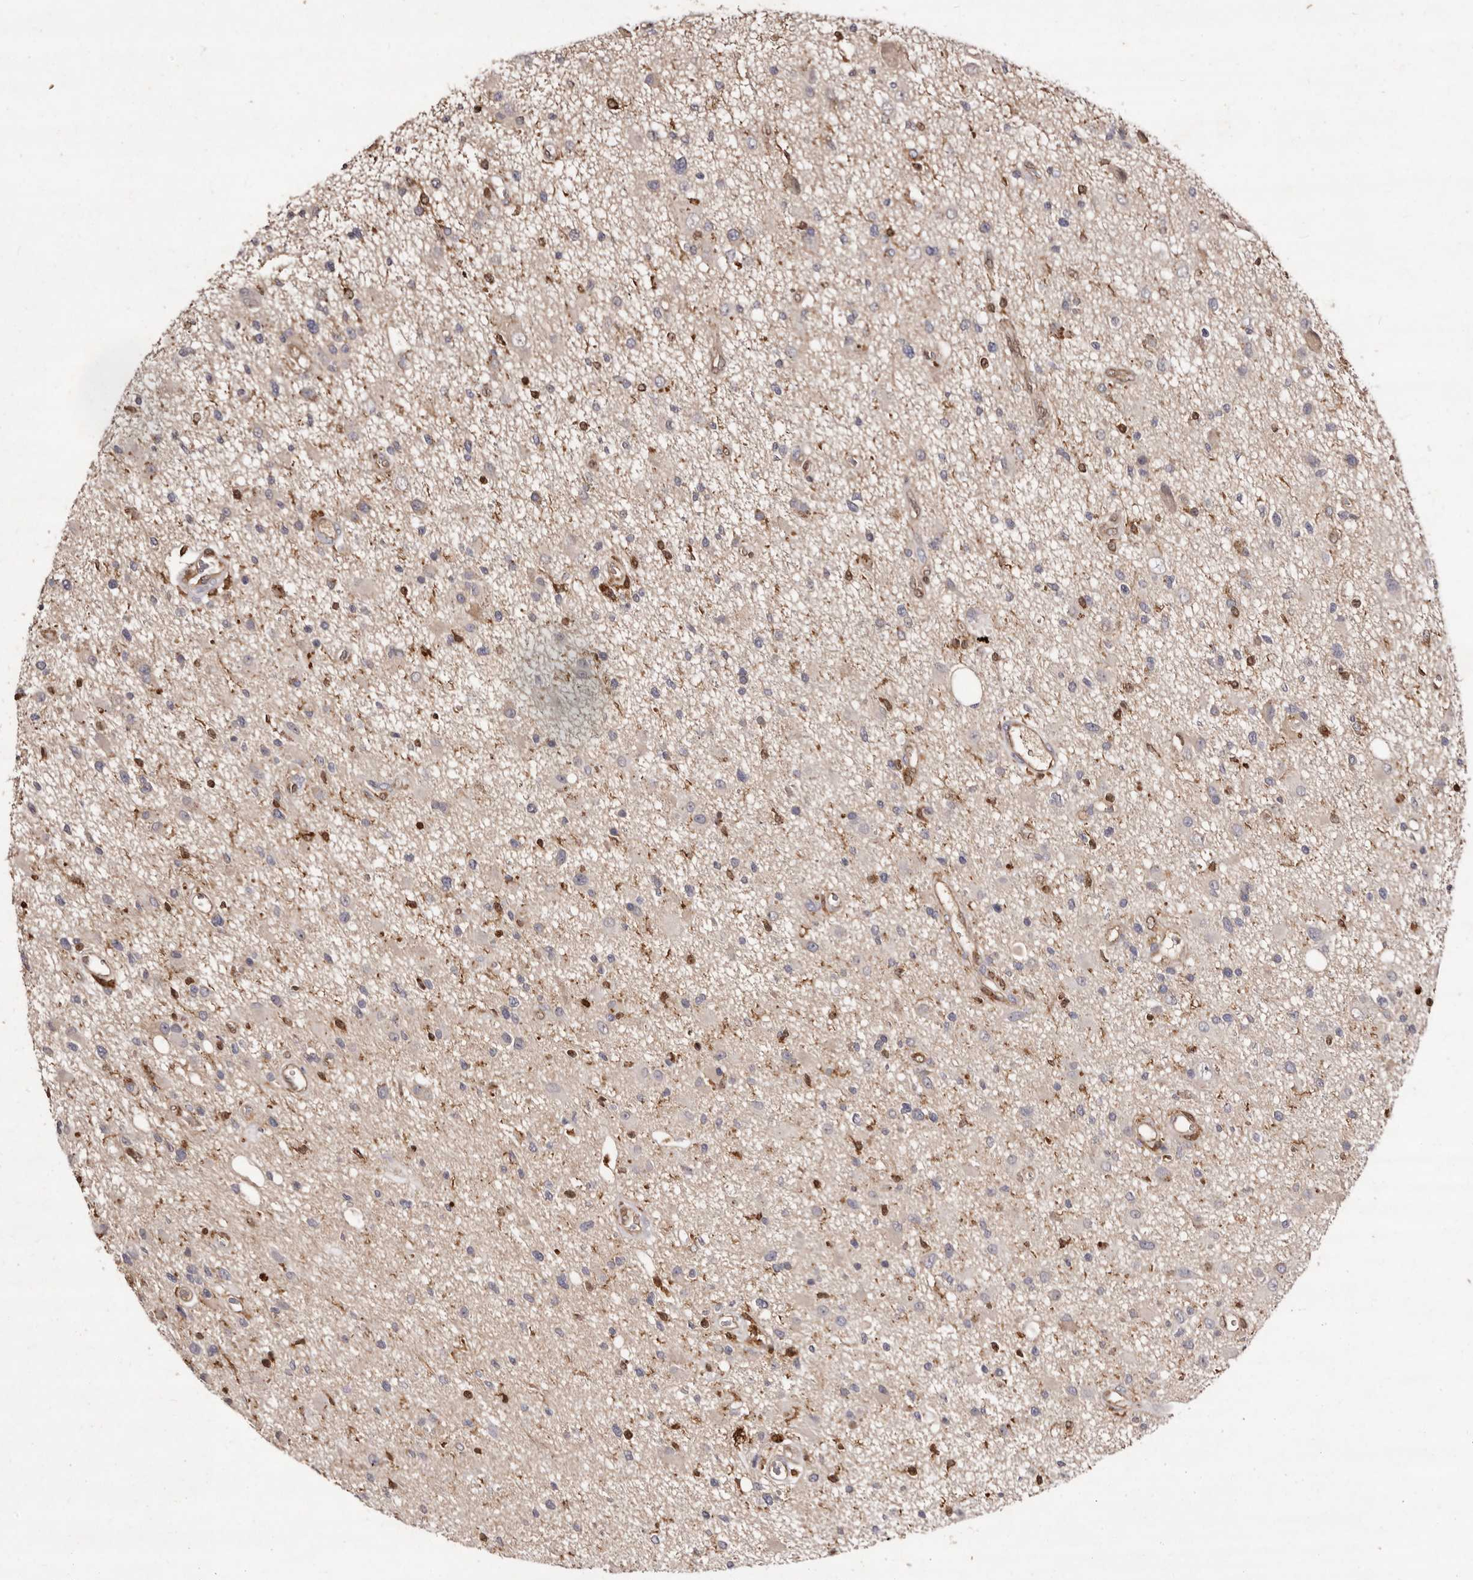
{"staining": {"intensity": "negative", "quantity": "none", "location": "none"}, "tissue": "glioma", "cell_type": "Tumor cells", "image_type": "cancer", "snomed": [{"axis": "morphology", "description": "Glioma, malignant, High grade"}, {"axis": "topography", "description": "Brain"}], "caption": "Human glioma stained for a protein using immunohistochemistry demonstrates no positivity in tumor cells.", "gene": "GIMAP4", "patient": {"sex": "male", "age": 33}}